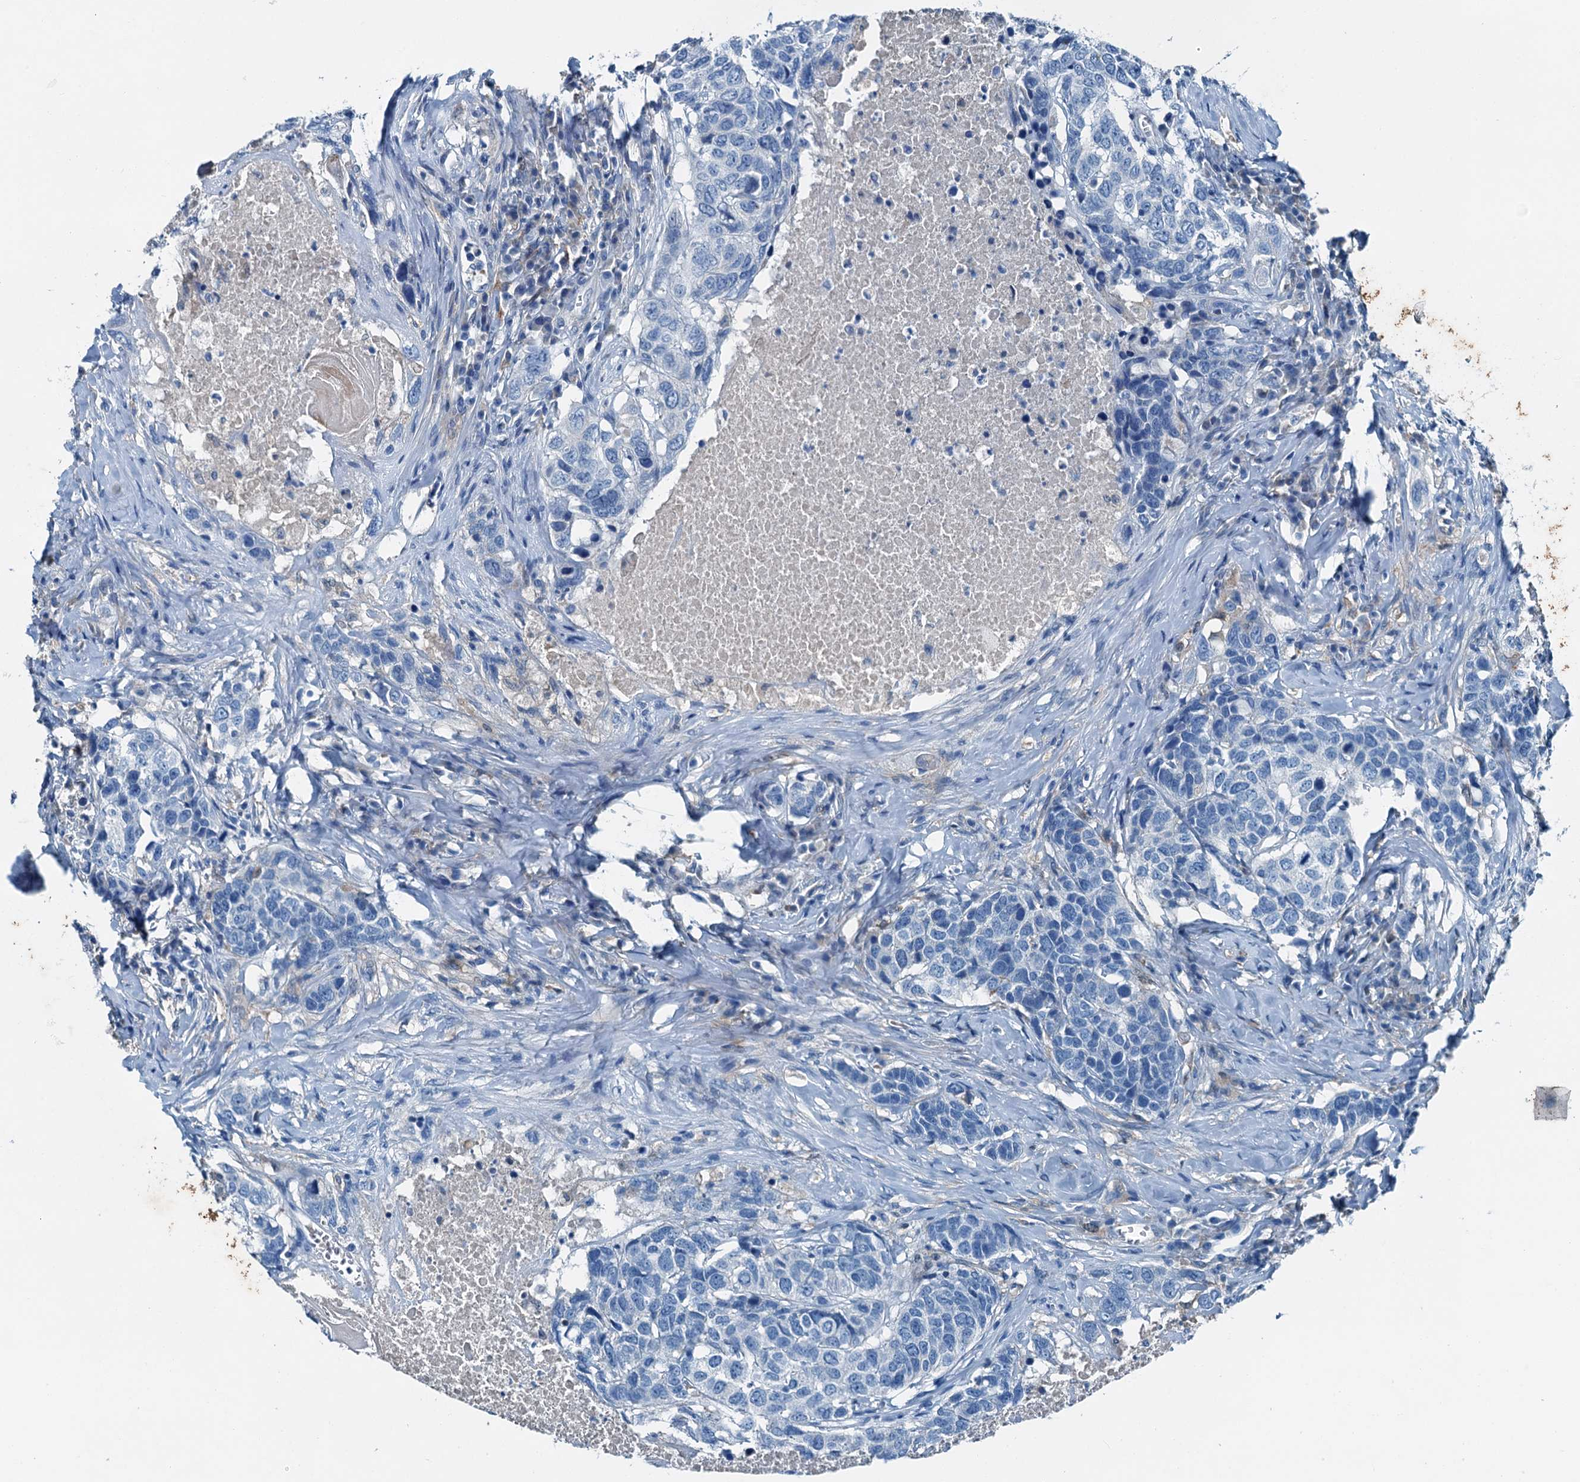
{"staining": {"intensity": "negative", "quantity": "none", "location": "none"}, "tissue": "head and neck cancer", "cell_type": "Tumor cells", "image_type": "cancer", "snomed": [{"axis": "morphology", "description": "Squamous cell carcinoma, NOS"}, {"axis": "topography", "description": "Head-Neck"}], "caption": "Tumor cells are negative for brown protein staining in head and neck squamous cell carcinoma.", "gene": "RAB3IL1", "patient": {"sex": "male", "age": 66}}